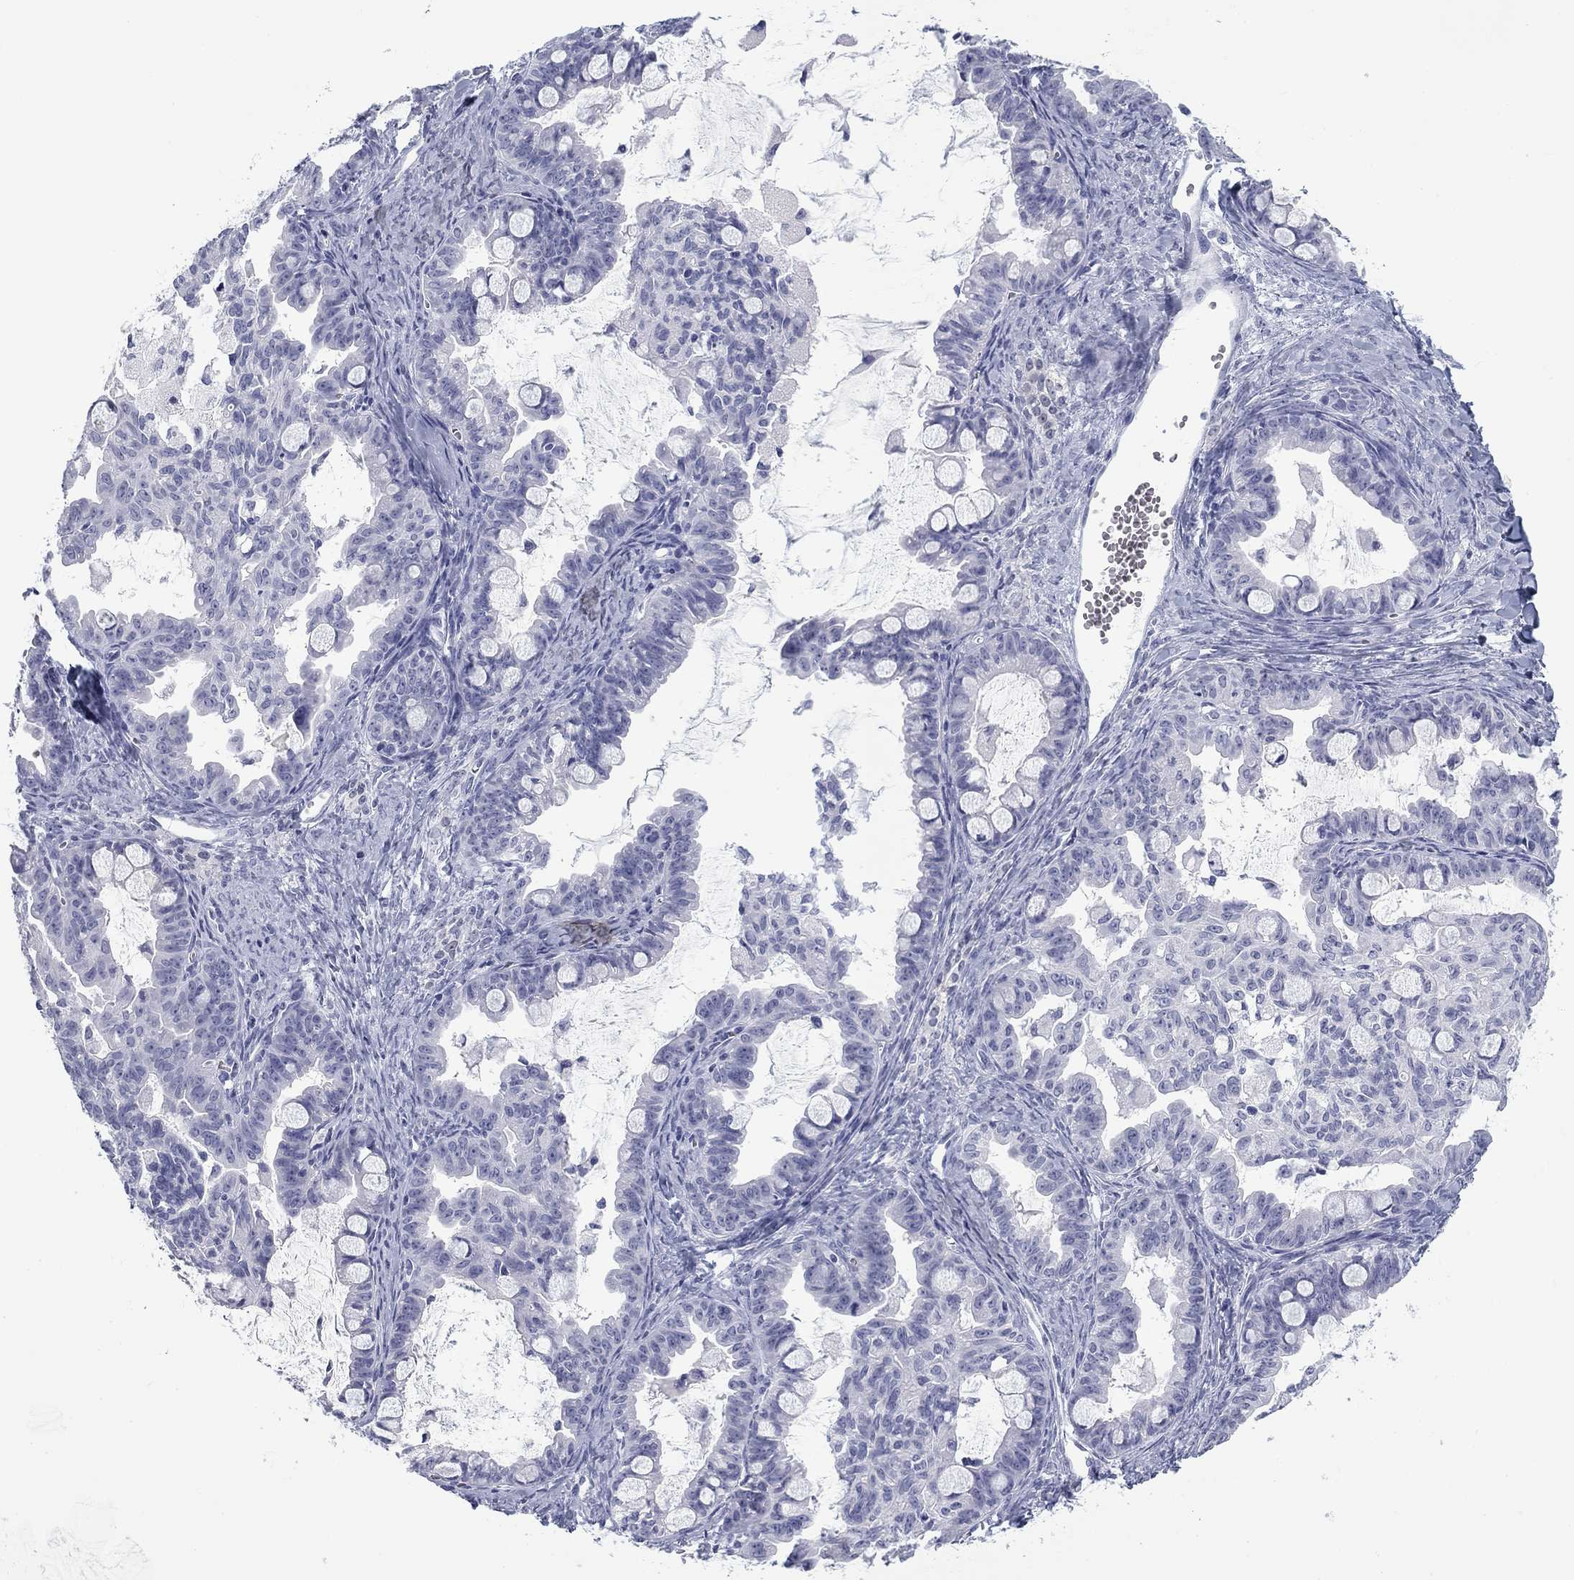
{"staining": {"intensity": "negative", "quantity": "none", "location": "none"}, "tissue": "ovarian cancer", "cell_type": "Tumor cells", "image_type": "cancer", "snomed": [{"axis": "morphology", "description": "Cystadenocarcinoma, mucinous, NOS"}, {"axis": "topography", "description": "Ovary"}], "caption": "Micrograph shows no significant protein expression in tumor cells of ovarian cancer.", "gene": "CALB1", "patient": {"sex": "female", "age": 63}}